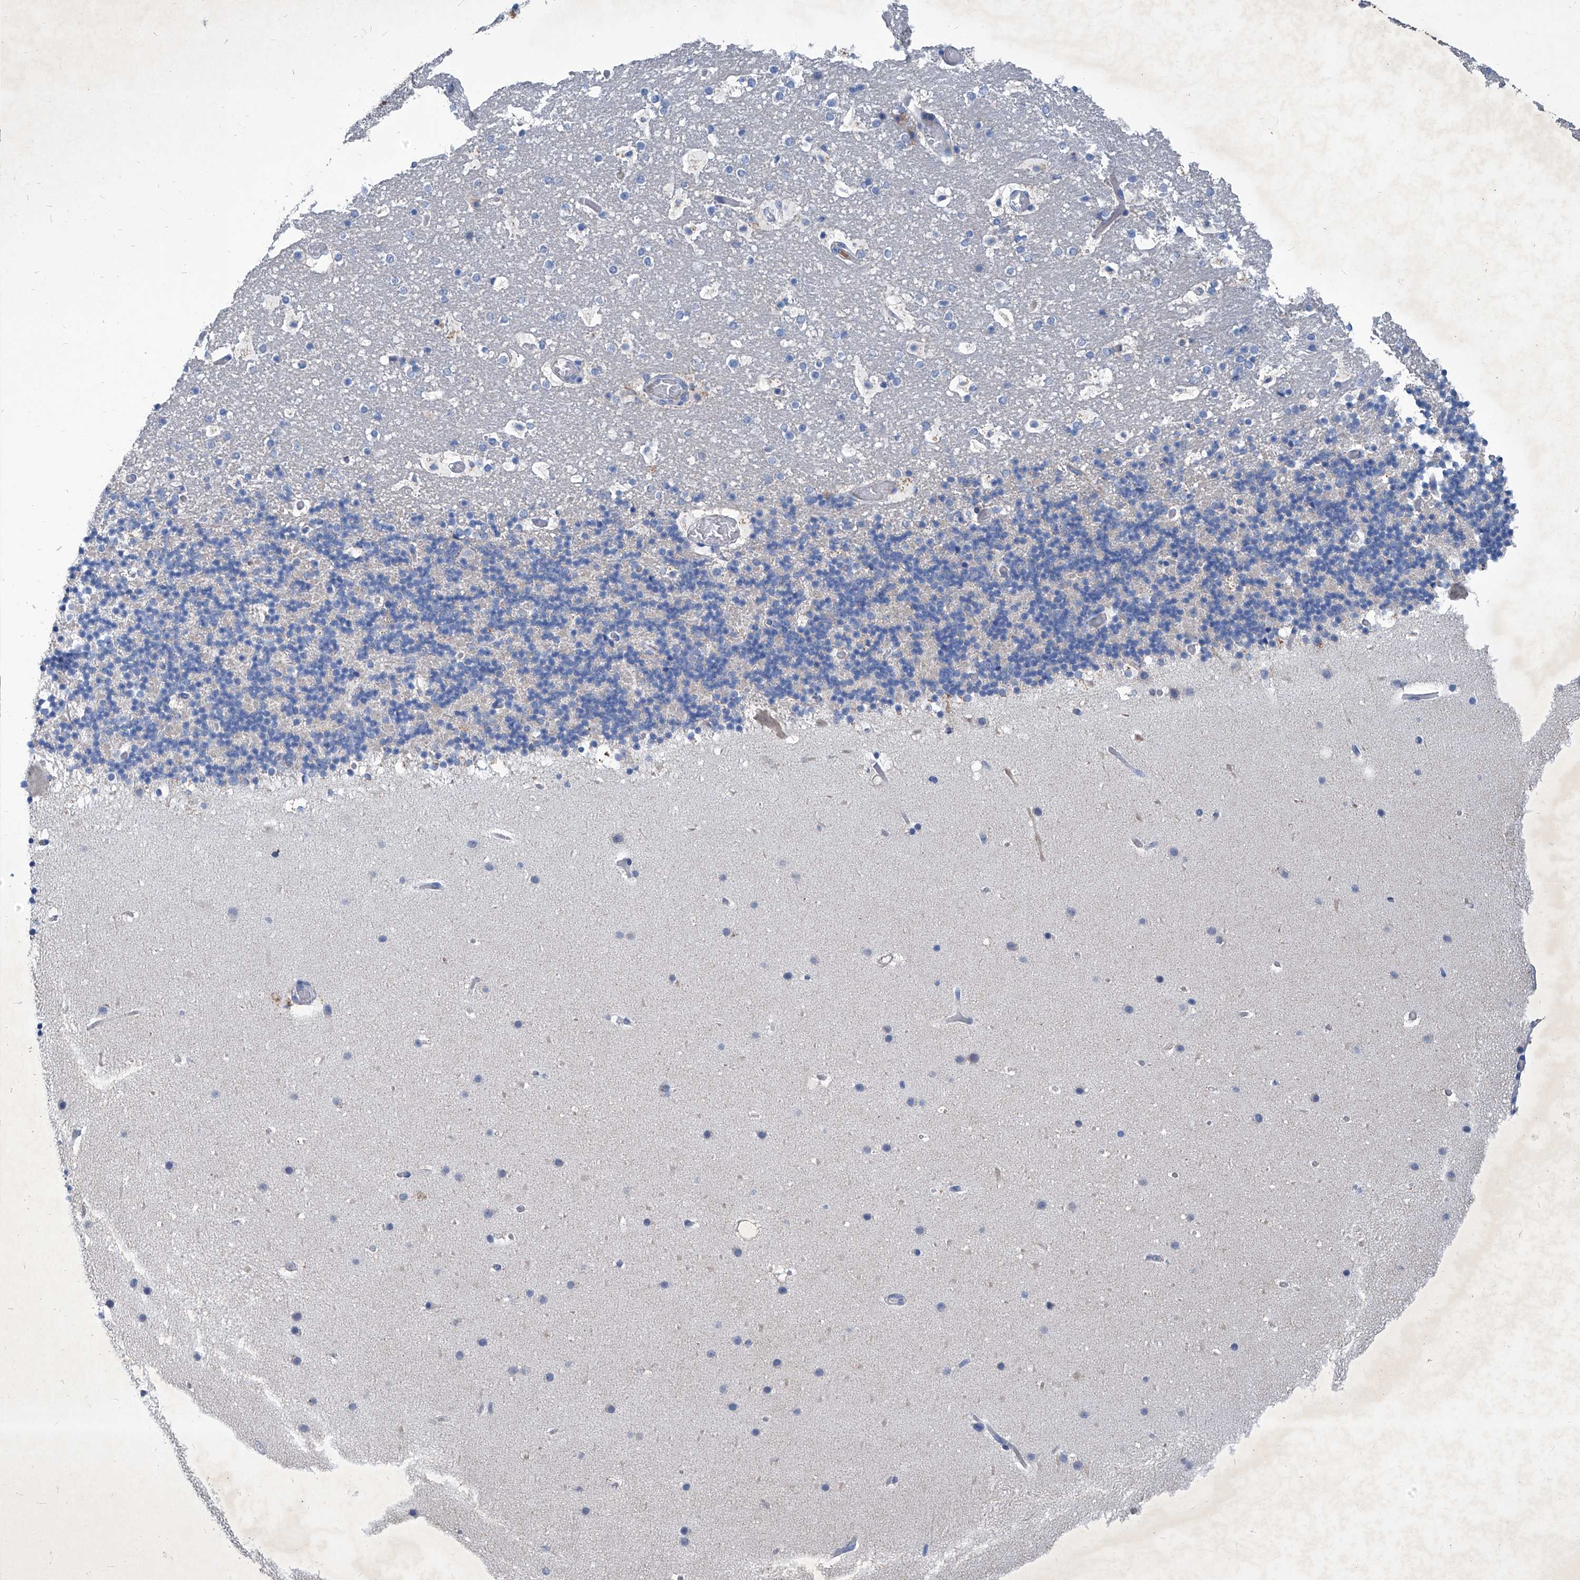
{"staining": {"intensity": "negative", "quantity": "none", "location": "none"}, "tissue": "cerebellum", "cell_type": "Cells in granular layer", "image_type": "normal", "snomed": [{"axis": "morphology", "description": "Normal tissue, NOS"}, {"axis": "topography", "description": "Cerebellum"}], "caption": "This image is of unremarkable cerebellum stained with IHC to label a protein in brown with the nuclei are counter-stained blue. There is no positivity in cells in granular layer.", "gene": "MTARC1", "patient": {"sex": "male", "age": 57}}